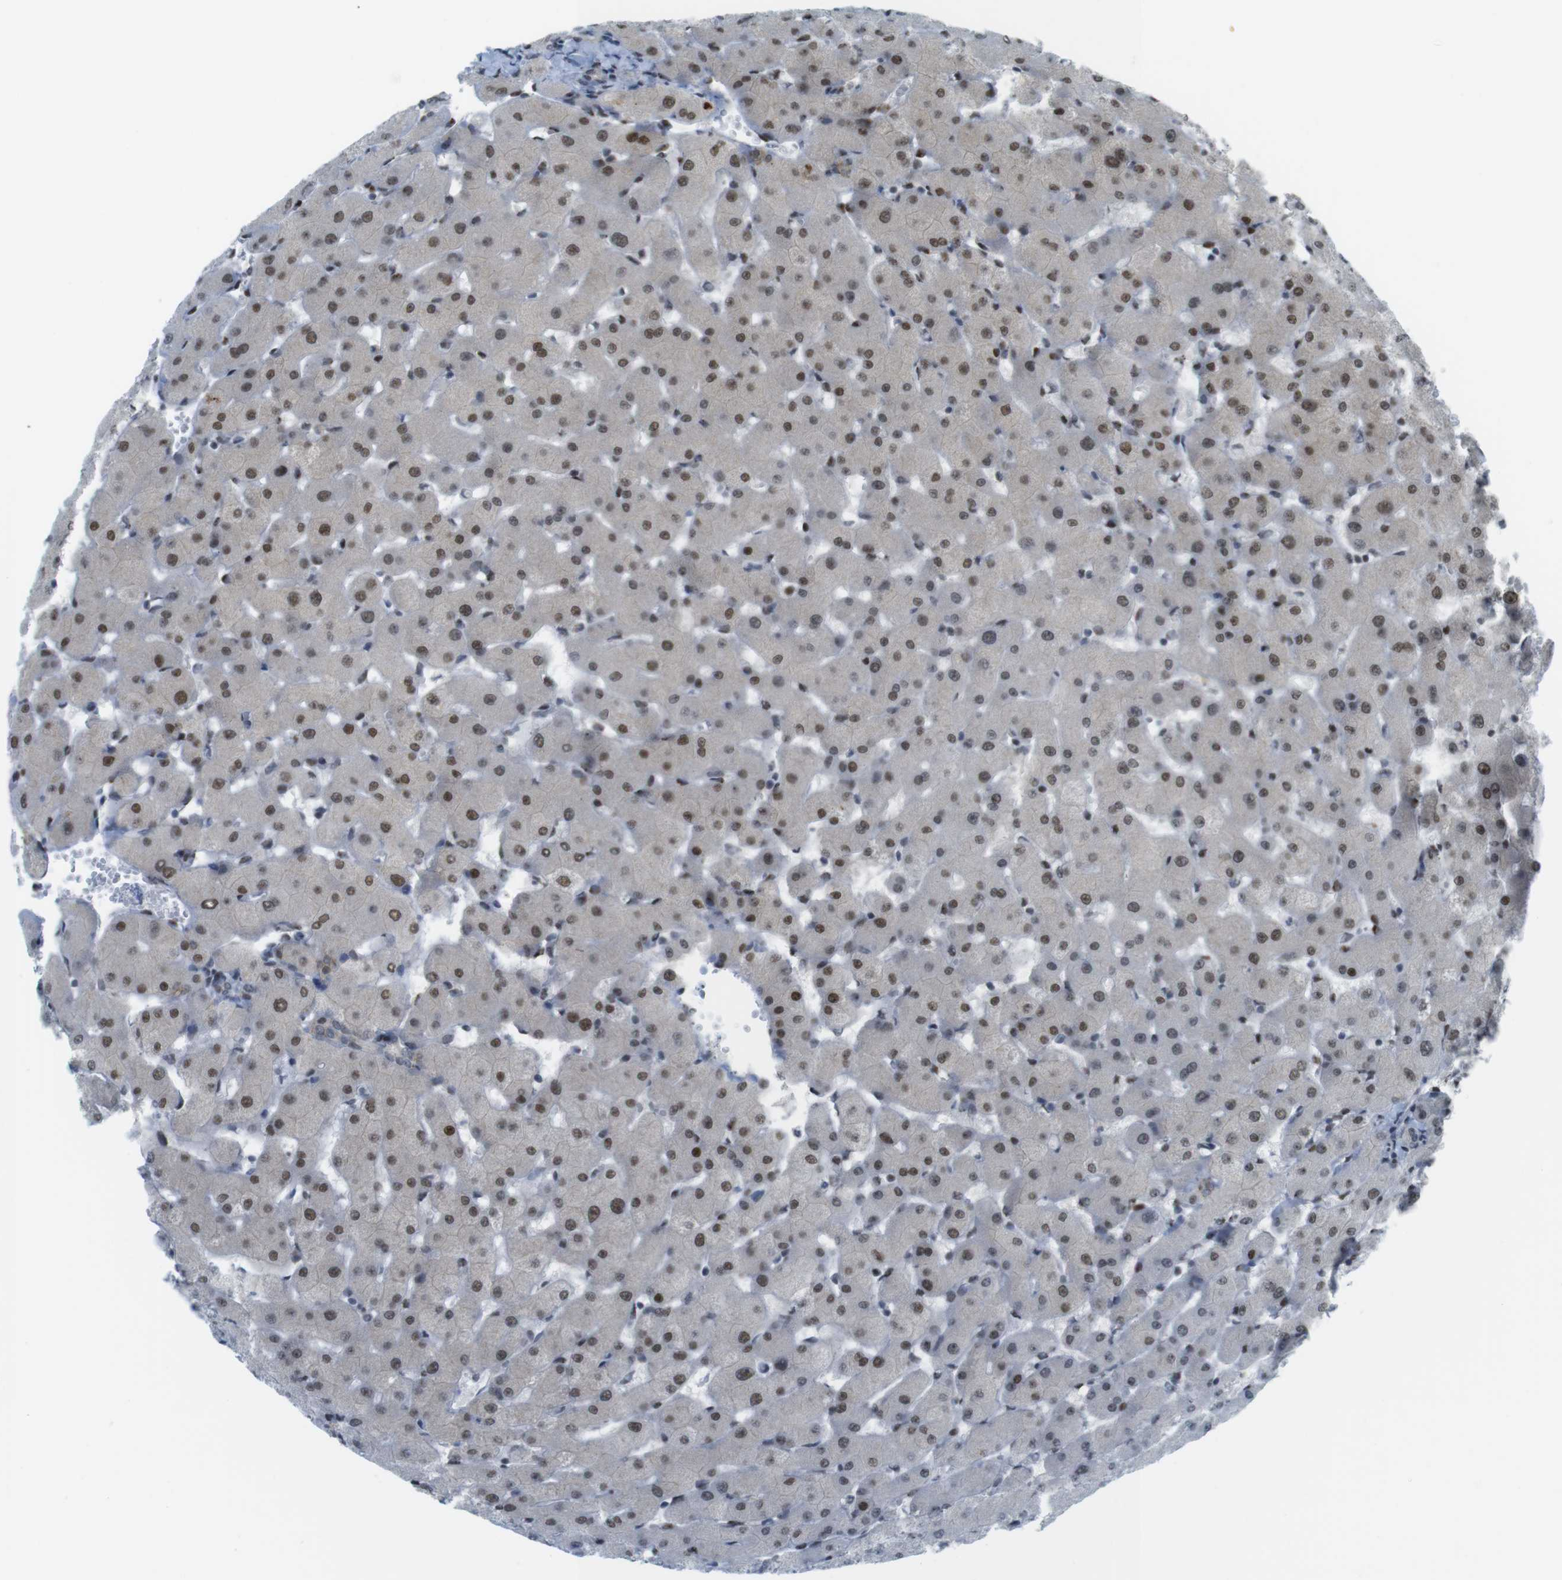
{"staining": {"intensity": "weak", "quantity": "25%-75%", "location": "nuclear"}, "tissue": "liver", "cell_type": "Cholangiocytes", "image_type": "normal", "snomed": [{"axis": "morphology", "description": "Normal tissue, NOS"}, {"axis": "topography", "description": "Liver"}], "caption": "Protein staining shows weak nuclear expression in about 25%-75% of cholangiocytes in benign liver.", "gene": "UBB", "patient": {"sex": "female", "age": 63}}